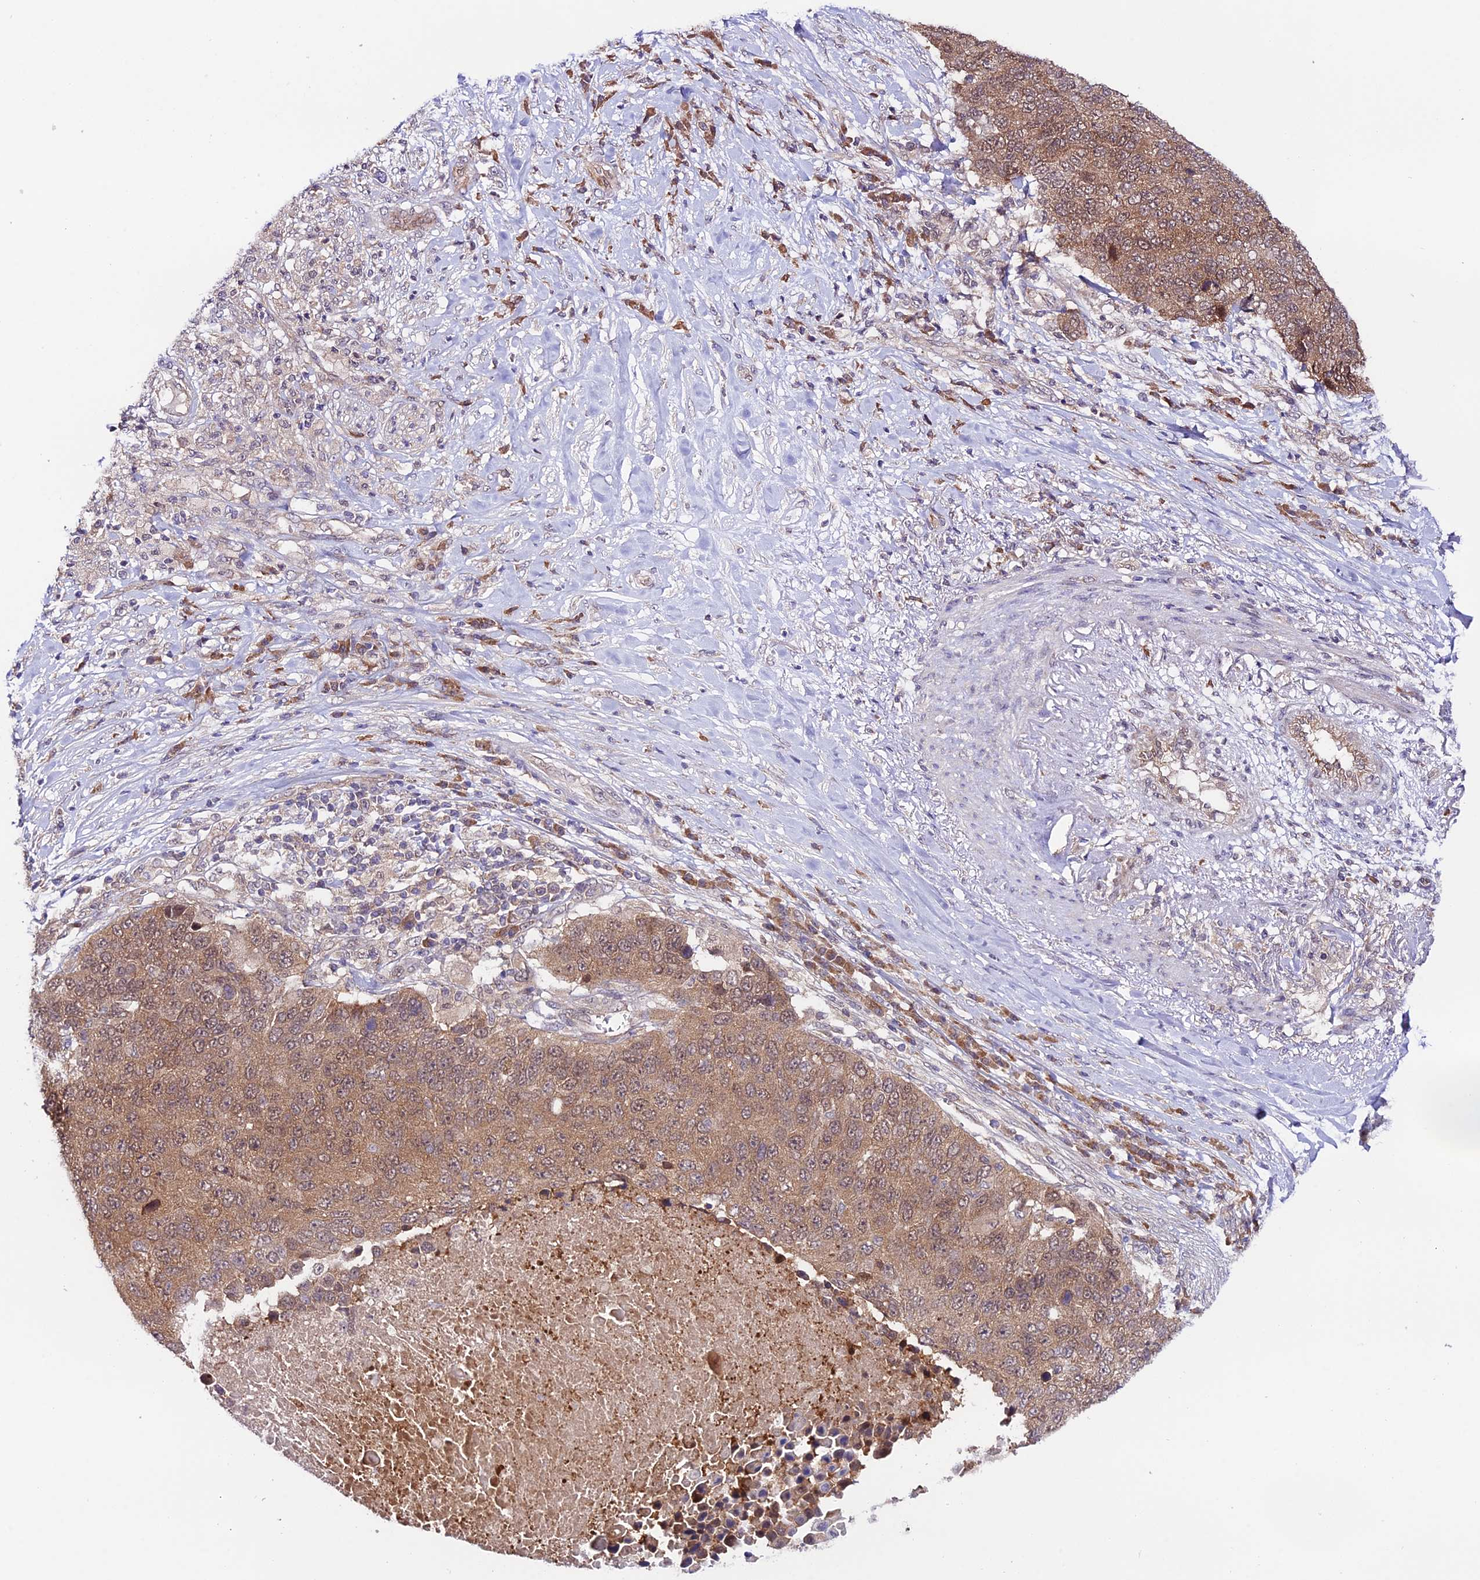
{"staining": {"intensity": "moderate", "quantity": ">75%", "location": "cytoplasmic/membranous,nuclear"}, "tissue": "lung cancer", "cell_type": "Tumor cells", "image_type": "cancer", "snomed": [{"axis": "morphology", "description": "Normal tissue, NOS"}, {"axis": "morphology", "description": "Squamous cell carcinoma, NOS"}, {"axis": "topography", "description": "Lymph node"}, {"axis": "topography", "description": "Lung"}], "caption": "A high-resolution histopathology image shows immunohistochemistry staining of lung cancer, which shows moderate cytoplasmic/membranous and nuclear positivity in about >75% of tumor cells. The protein of interest is shown in brown color, while the nuclei are stained blue.", "gene": "TRIM40", "patient": {"sex": "male", "age": 66}}